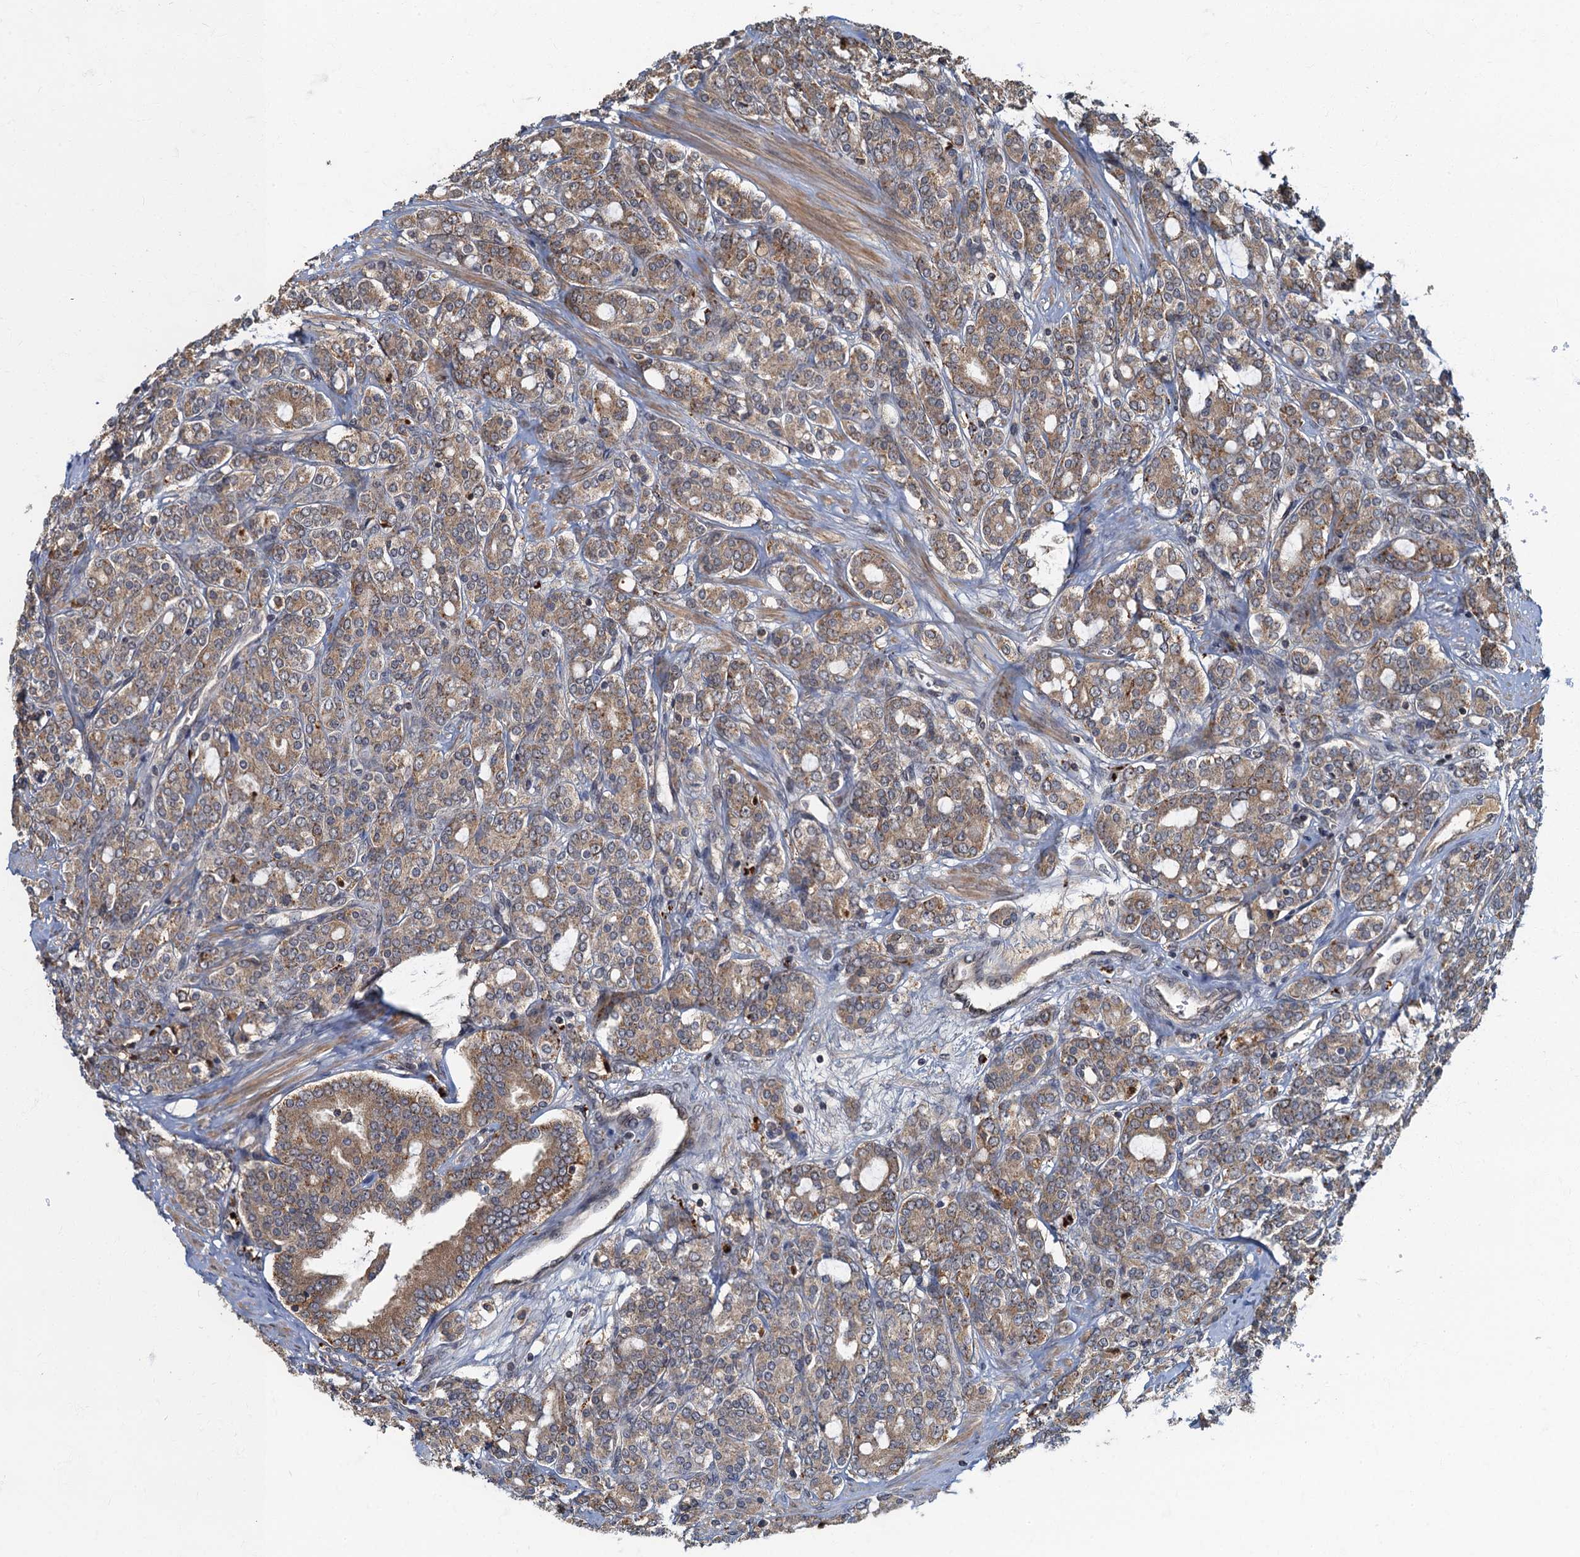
{"staining": {"intensity": "moderate", "quantity": ">75%", "location": "cytoplasmic/membranous"}, "tissue": "prostate cancer", "cell_type": "Tumor cells", "image_type": "cancer", "snomed": [{"axis": "morphology", "description": "Adenocarcinoma, High grade"}, {"axis": "topography", "description": "Prostate"}], "caption": "Immunohistochemical staining of high-grade adenocarcinoma (prostate) reveals medium levels of moderate cytoplasmic/membranous protein positivity in approximately >75% of tumor cells.", "gene": "WDCP", "patient": {"sex": "male", "age": 62}}